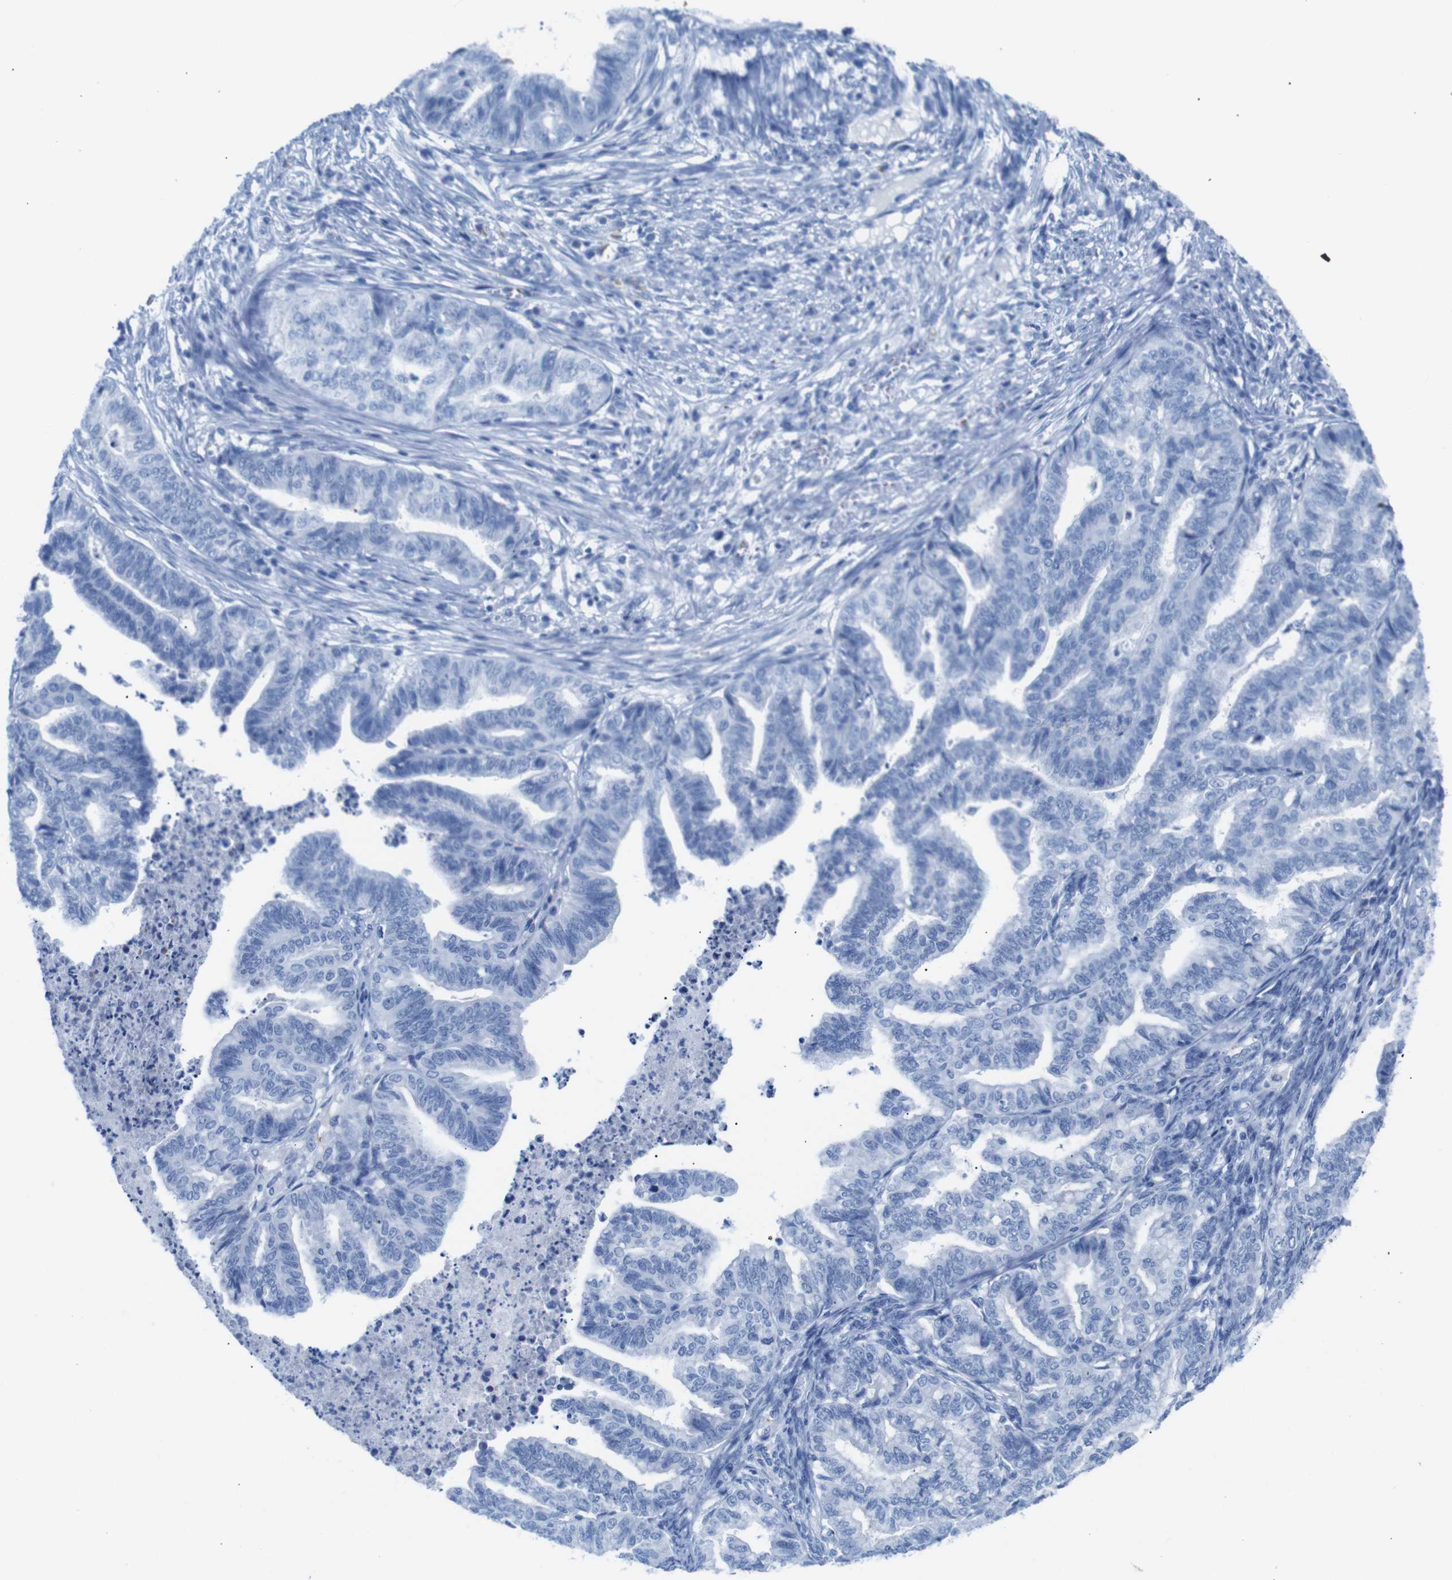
{"staining": {"intensity": "negative", "quantity": "none", "location": "none"}, "tissue": "endometrial cancer", "cell_type": "Tumor cells", "image_type": "cancer", "snomed": [{"axis": "morphology", "description": "Adenocarcinoma, NOS"}, {"axis": "topography", "description": "Endometrium"}], "caption": "Immunohistochemistry micrograph of human endometrial adenocarcinoma stained for a protein (brown), which displays no expression in tumor cells.", "gene": "ERVMER34-1", "patient": {"sex": "female", "age": 79}}